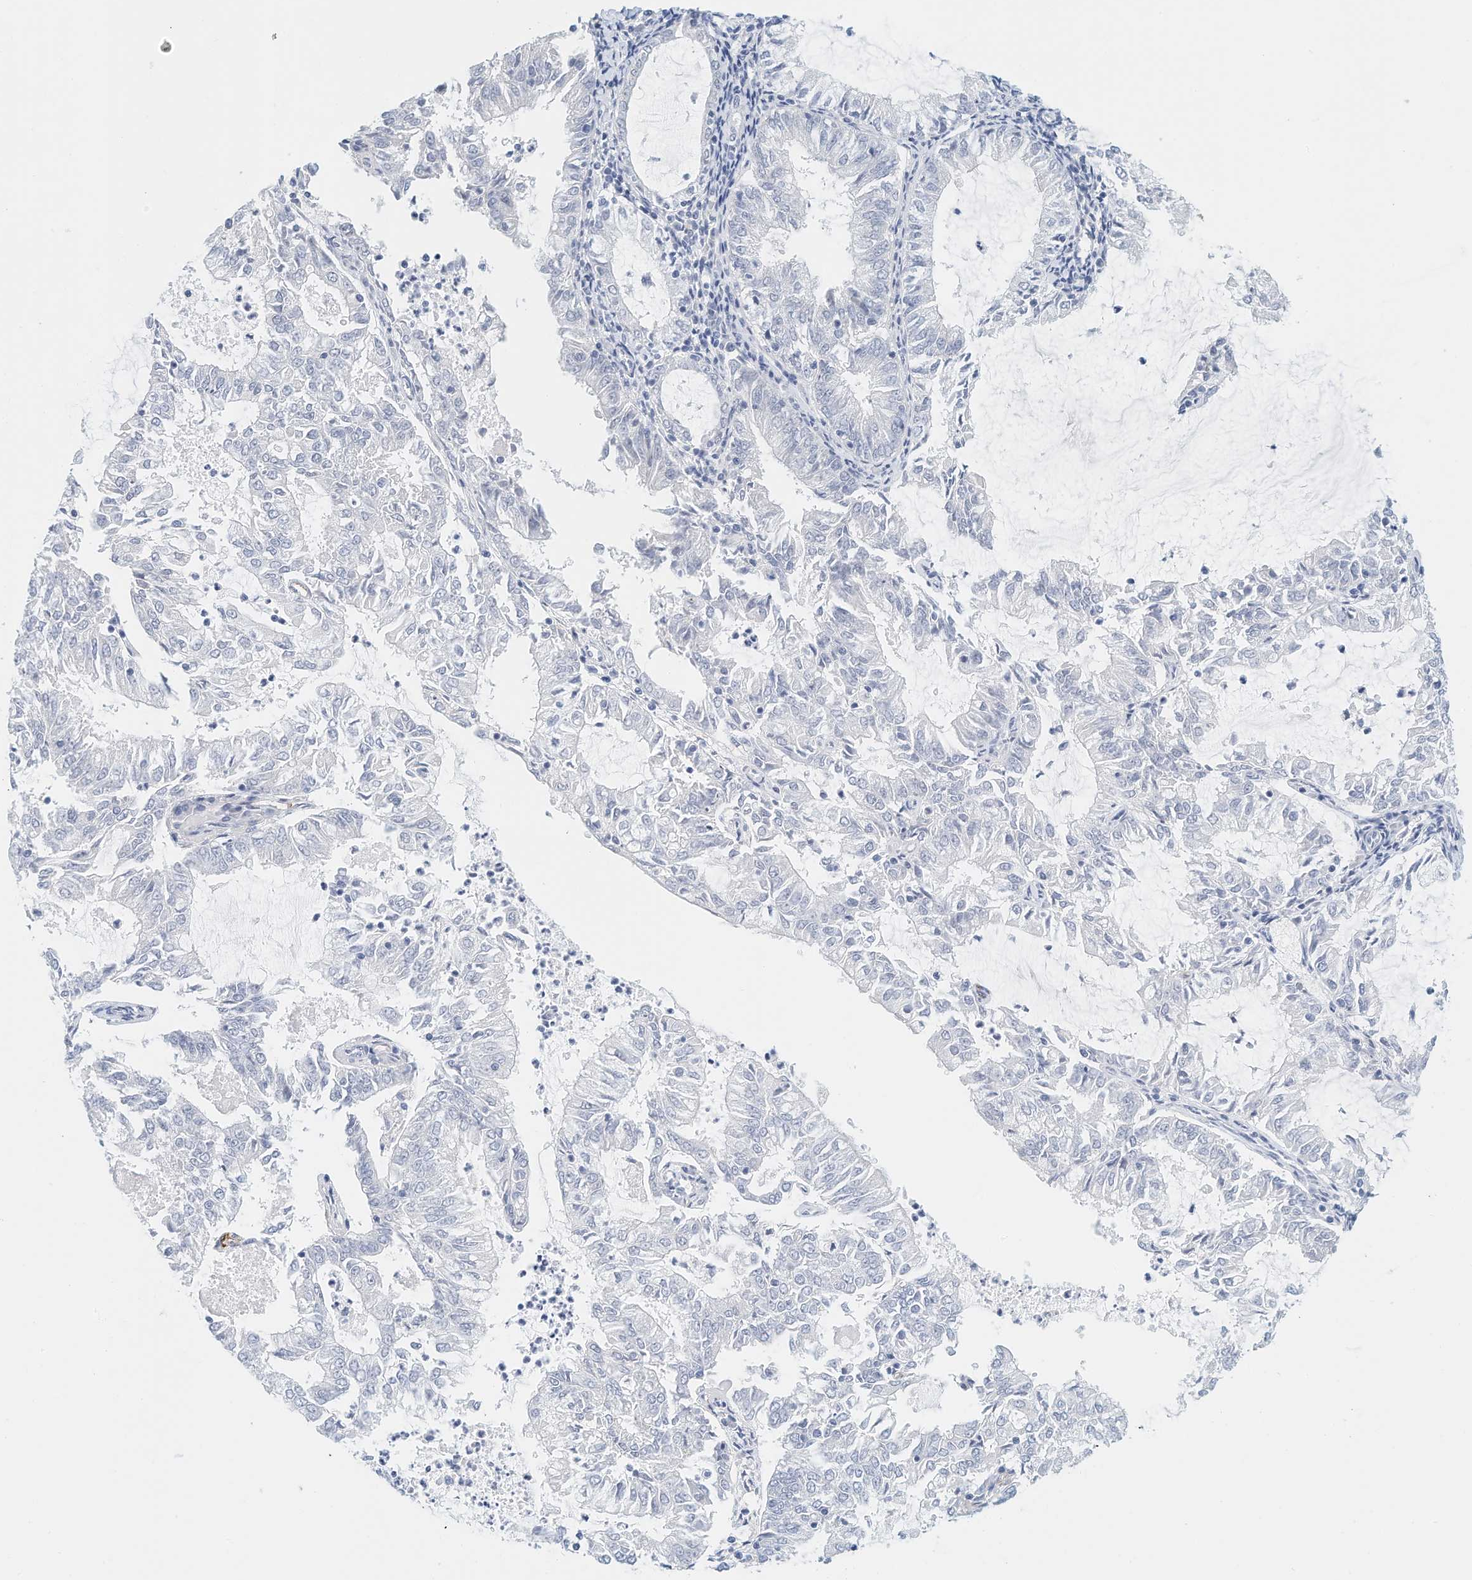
{"staining": {"intensity": "negative", "quantity": "none", "location": "none"}, "tissue": "endometrial cancer", "cell_type": "Tumor cells", "image_type": "cancer", "snomed": [{"axis": "morphology", "description": "Adenocarcinoma, NOS"}, {"axis": "topography", "description": "Endometrium"}], "caption": "Tumor cells show no significant protein expression in adenocarcinoma (endometrial).", "gene": "ARHGAP28", "patient": {"sex": "female", "age": 57}}